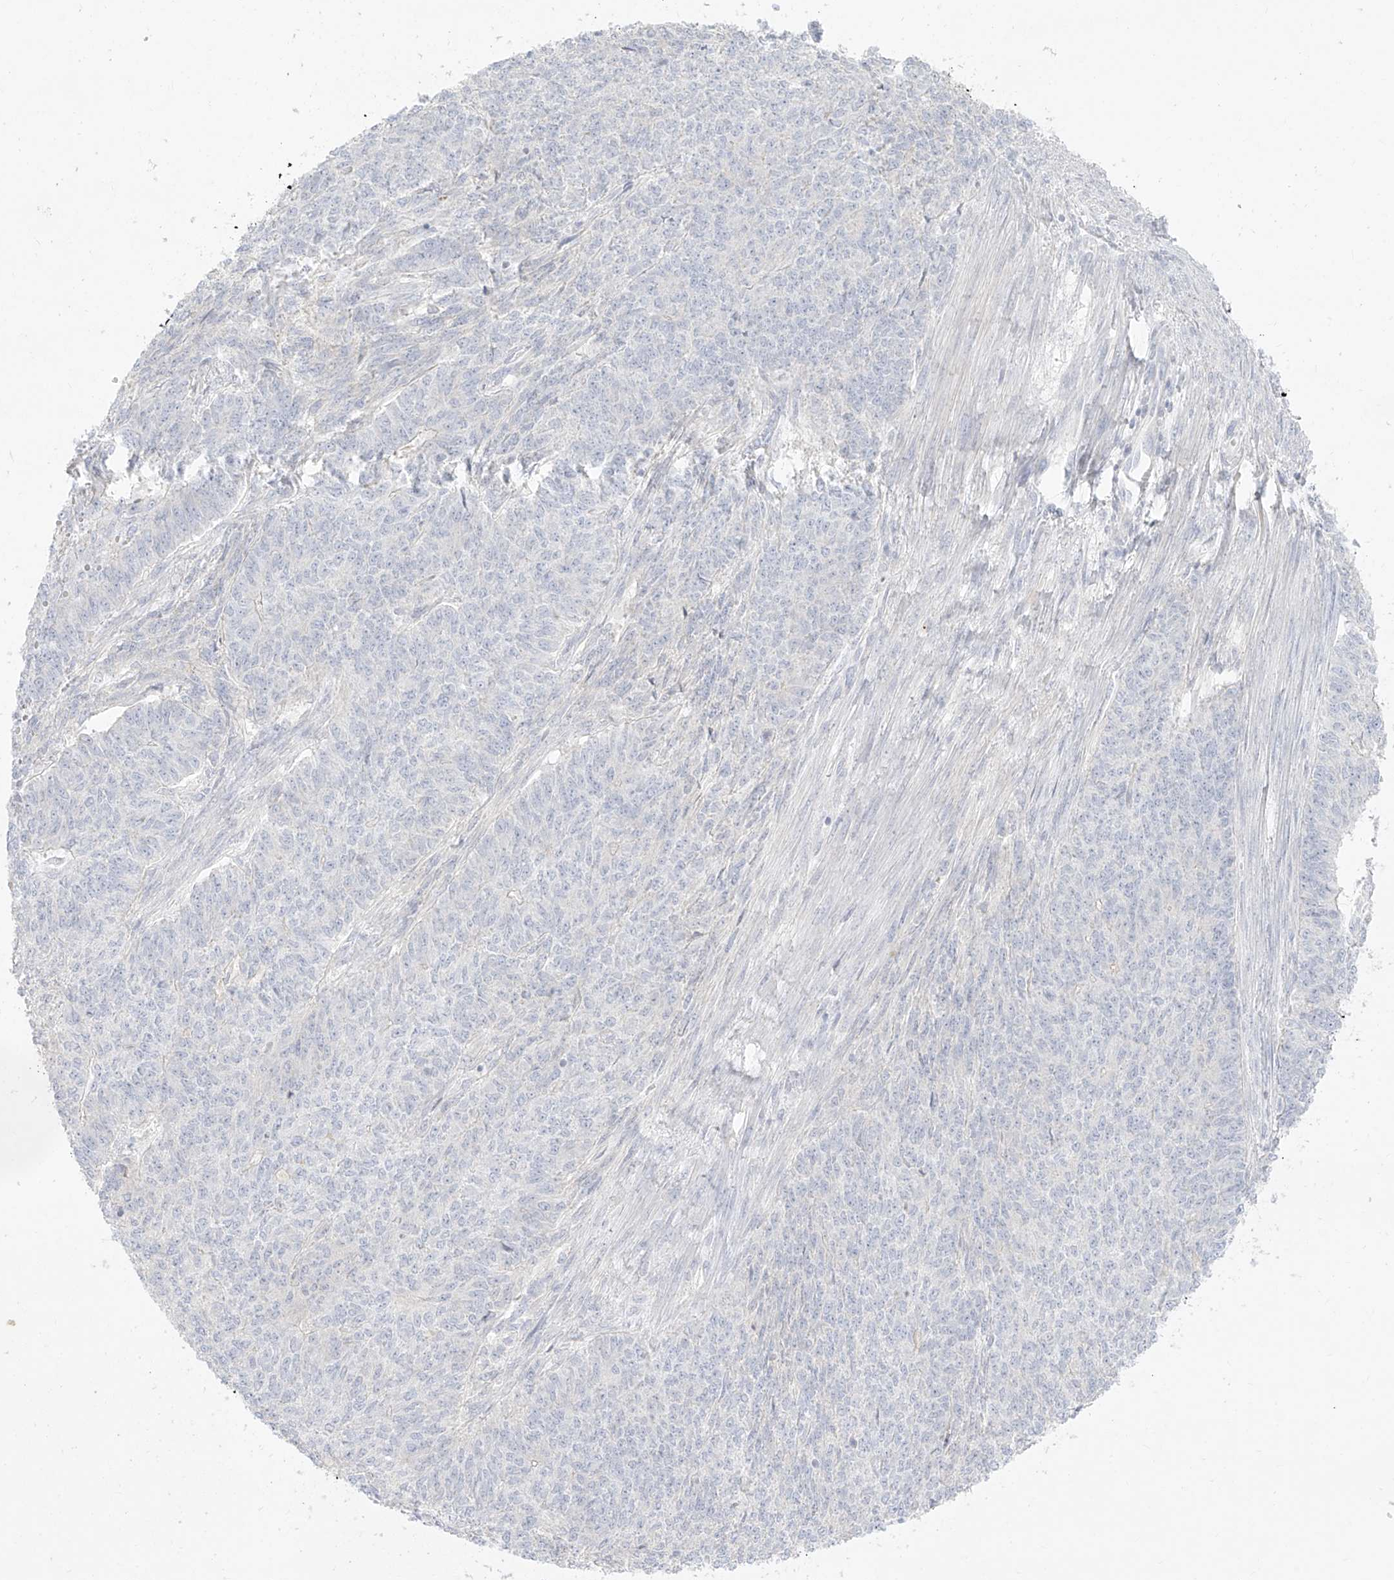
{"staining": {"intensity": "negative", "quantity": "none", "location": "none"}, "tissue": "endometrial cancer", "cell_type": "Tumor cells", "image_type": "cancer", "snomed": [{"axis": "morphology", "description": "Adenocarcinoma, NOS"}, {"axis": "topography", "description": "Endometrium"}], "caption": "The micrograph reveals no staining of tumor cells in endometrial cancer (adenocarcinoma).", "gene": "ARHGEF40", "patient": {"sex": "female", "age": 32}}